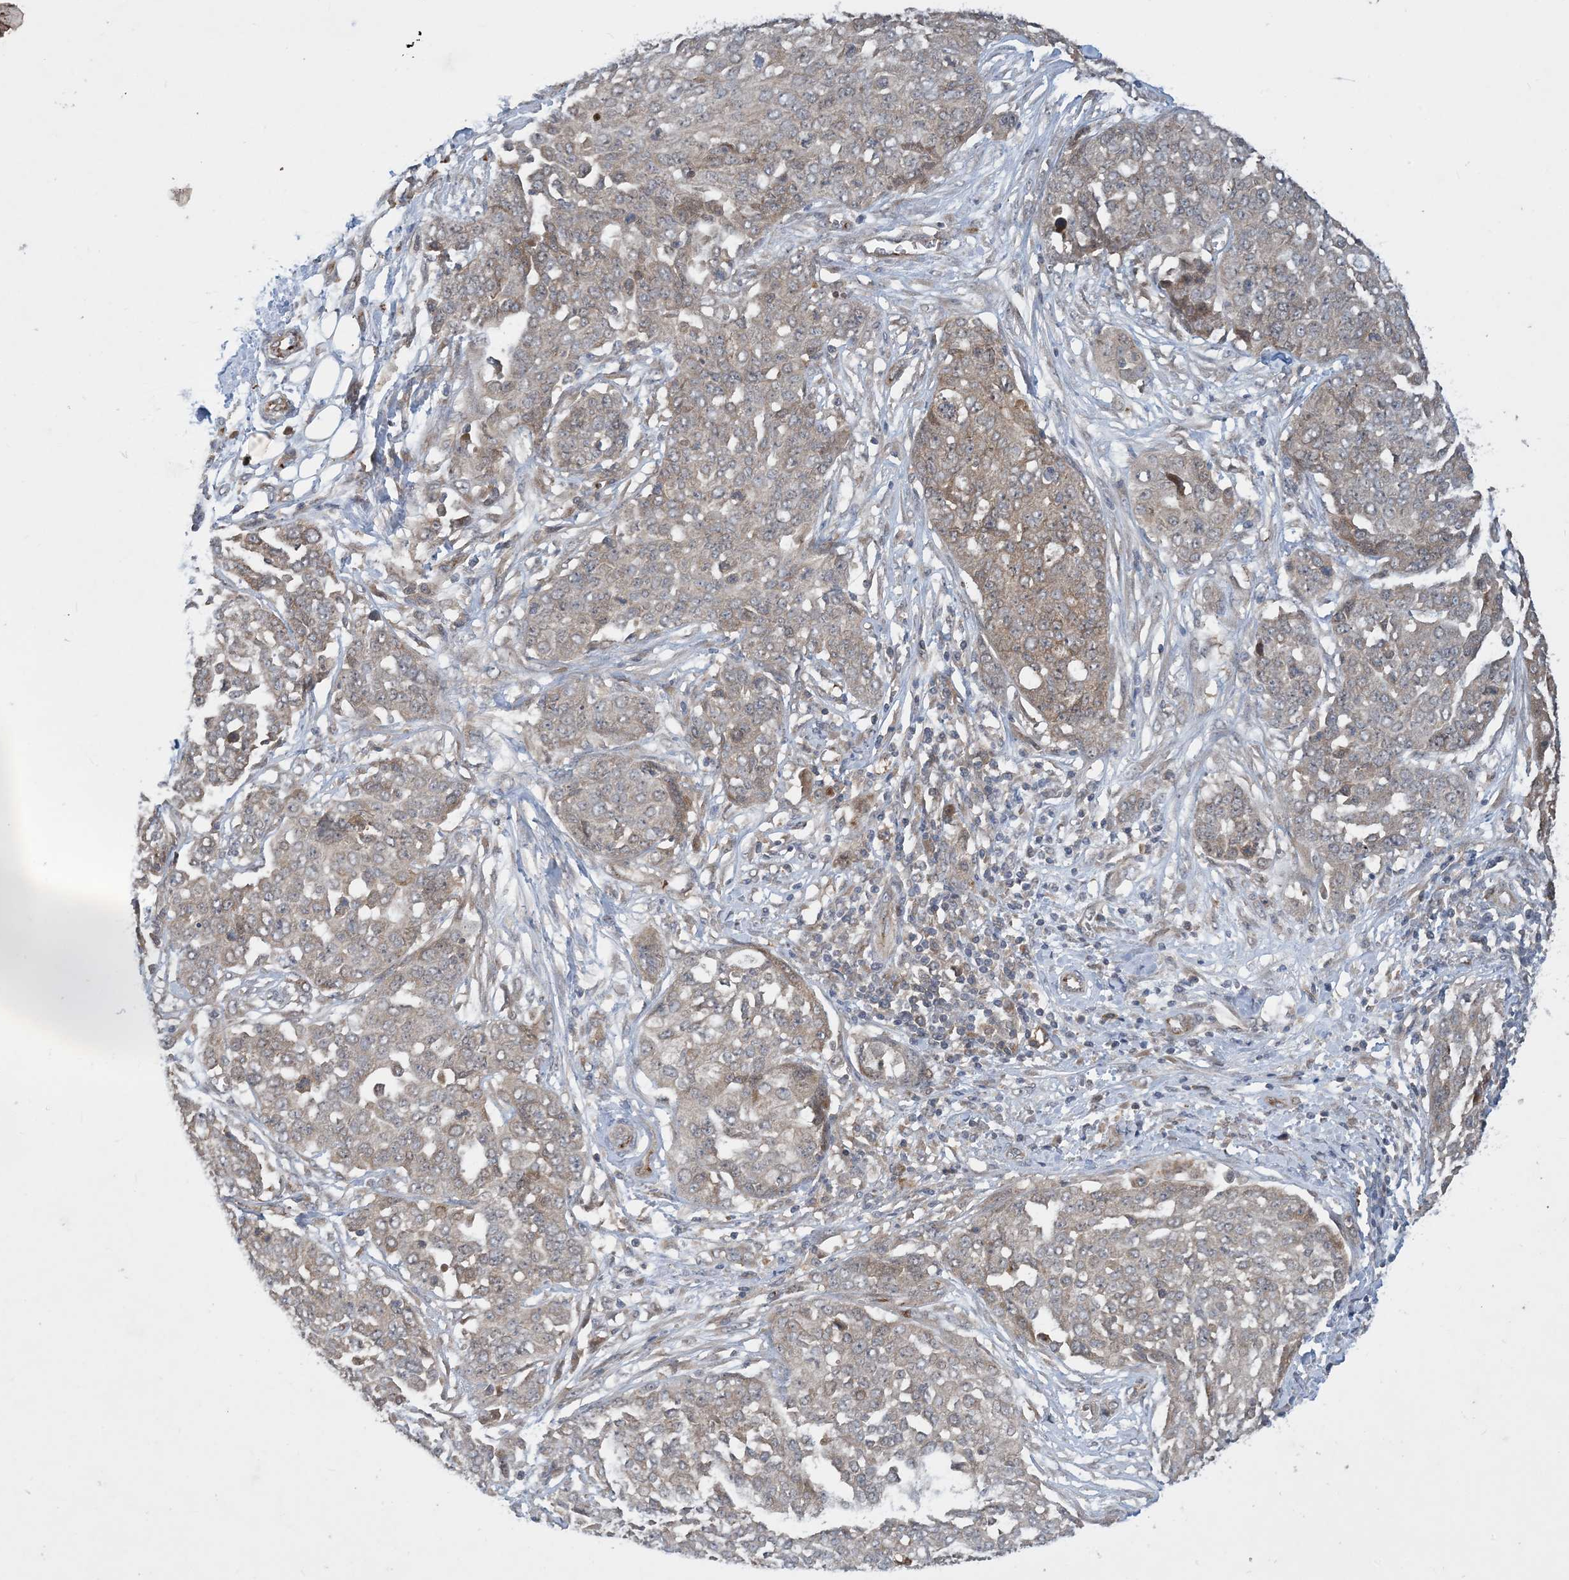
{"staining": {"intensity": "weak", "quantity": "<25%", "location": "cytoplasmic/membranous"}, "tissue": "ovarian cancer", "cell_type": "Tumor cells", "image_type": "cancer", "snomed": [{"axis": "morphology", "description": "Cystadenocarcinoma, serous, NOS"}, {"axis": "topography", "description": "Soft tissue"}, {"axis": "topography", "description": "Ovary"}], "caption": "High magnification brightfield microscopy of ovarian serous cystadenocarcinoma stained with DAB (brown) and counterstained with hematoxylin (blue): tumor cells show no significant staining.", "gene": "TINAG", "patient": {"sex": "female", "age": 57}}